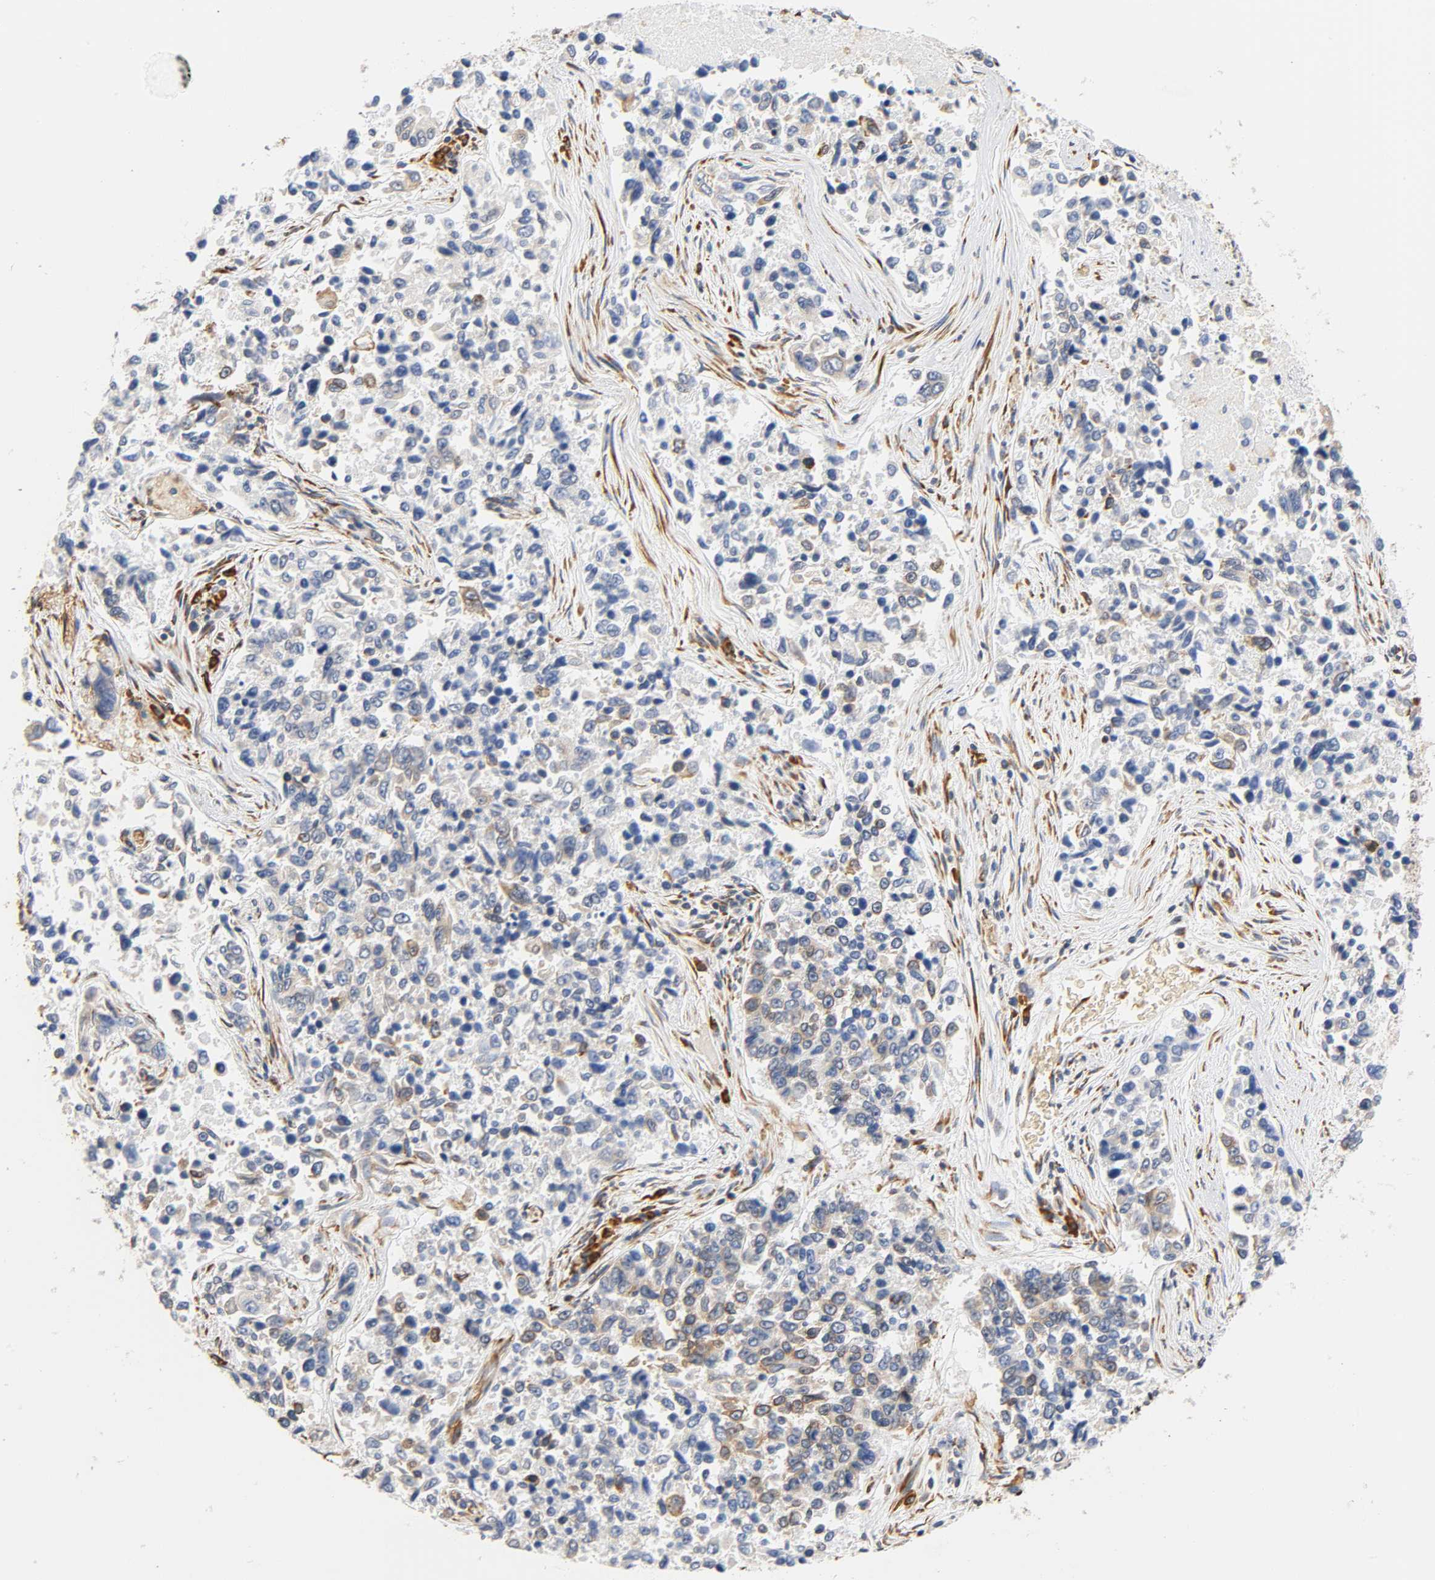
{"staining": {"intensity": "weak", "quantity": "<25%", "location": "cytoplasmic/membranous"}, "tissue": "lung cancer", "cell_type": "Tumor cells", "image_type": "cancer", "snomed": [{"axis": "morphology", "description": "Adenocarcinoma, NOS"}, {"axis": "topography", "description": "Lung"}], "caption": "DAB immunohistochemical staining of human lung cancer (adenocarcinoma) exhibits no significant expression in tumor cells.", "gene": "UCKL1", "patient": {"sex": "male", "age": 84}}